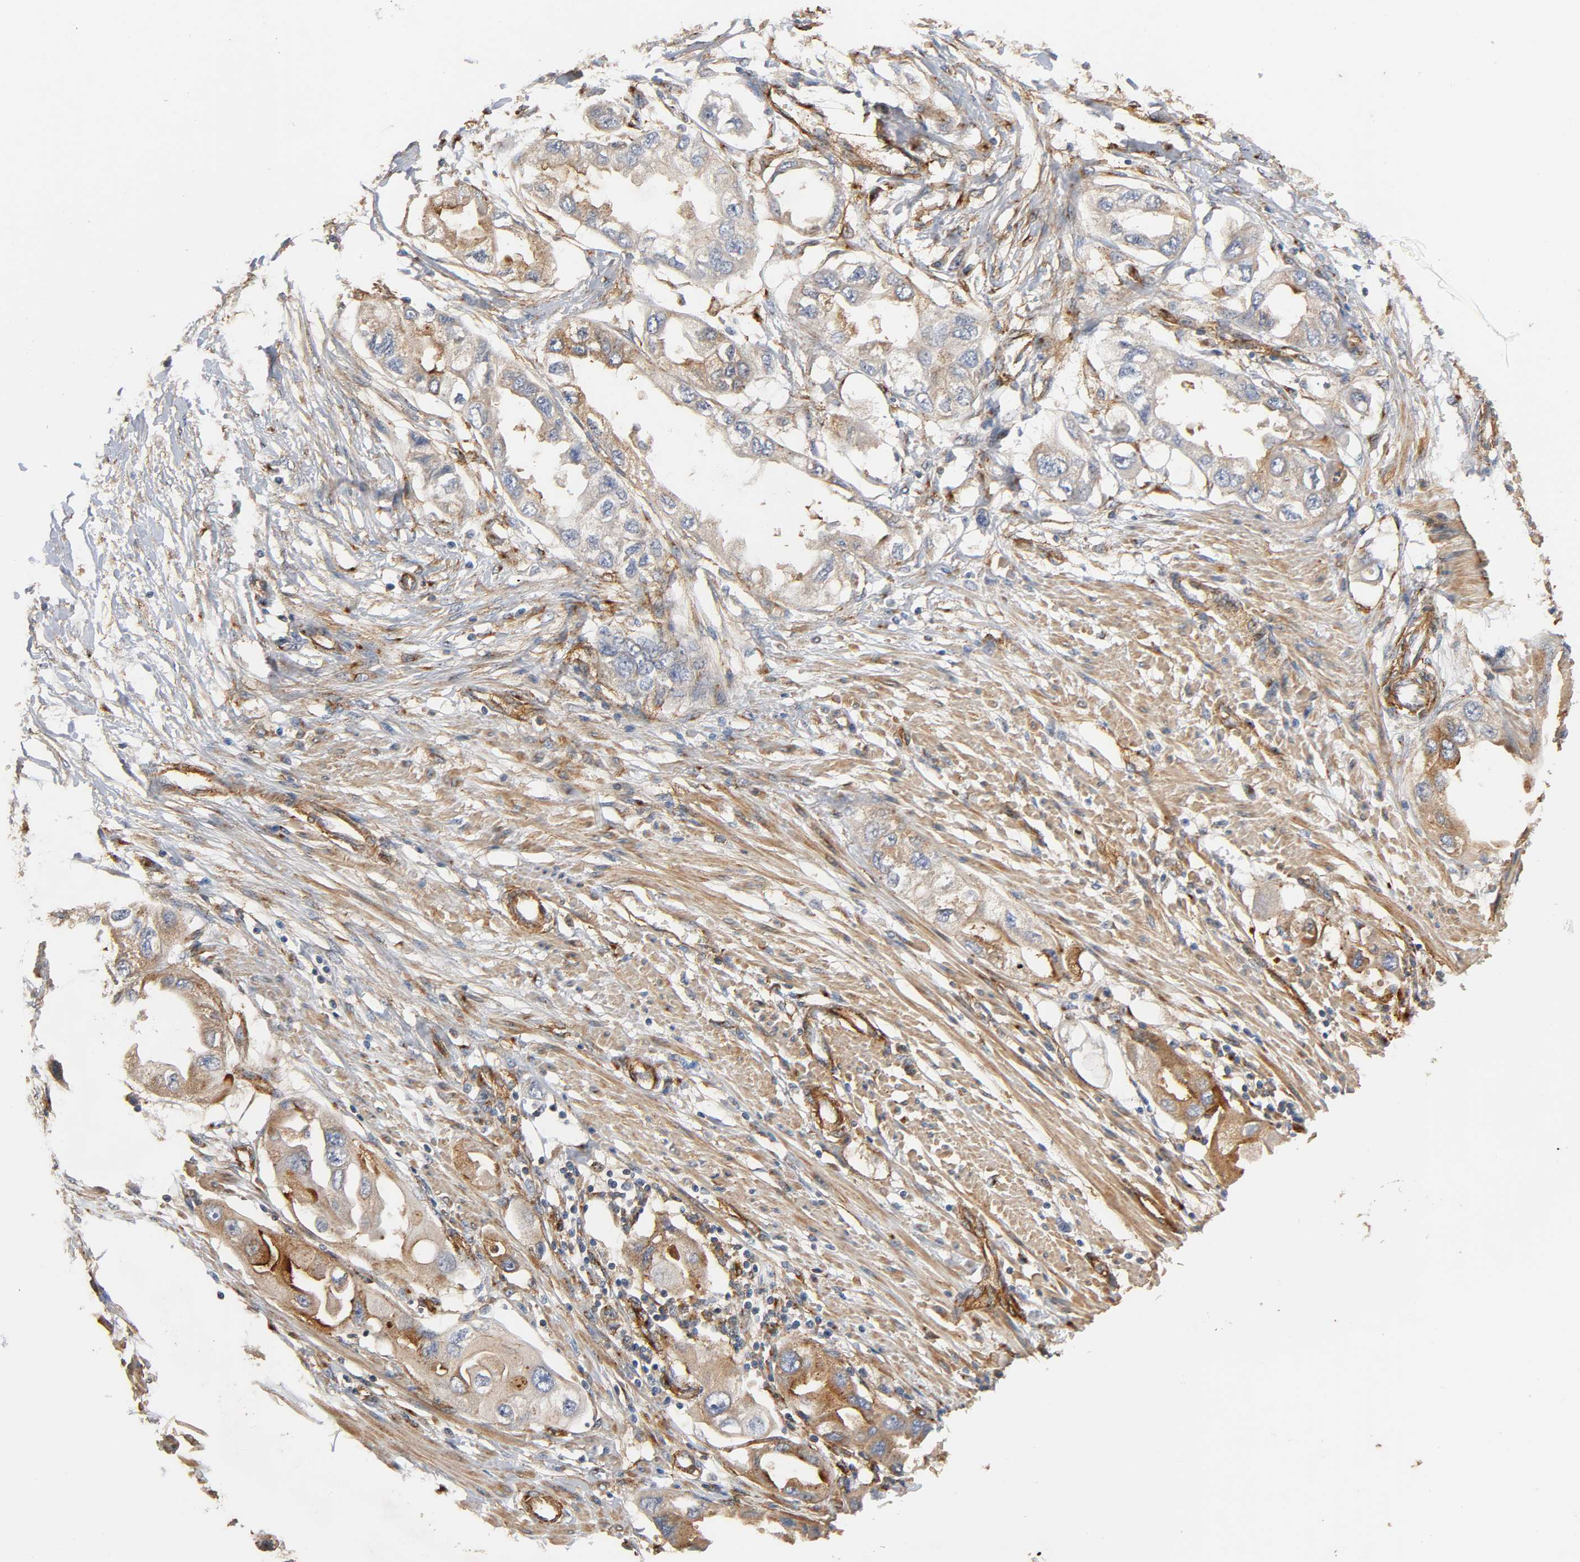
{"staining": {"intensity": "weak", "quantity": "<25%", "location": "cytoplasmic/membranous"}, "tissue": "endometrial cancer", "cell_type": "Tumor cells", "image_type": "cancer", "snomed": [{"axis": "morphology", "description": "Adenocarcinoma, NOS"}, {"axis": "topography", "description": "Endometrium"}], "caption": "This is an immunohistochemistry photomicrograph of human adenocarcinoma (endometrial). There is no positivity in tumor cells.", "gene": "IFITM3", "patient": {"sex": "female", "age": 67}}